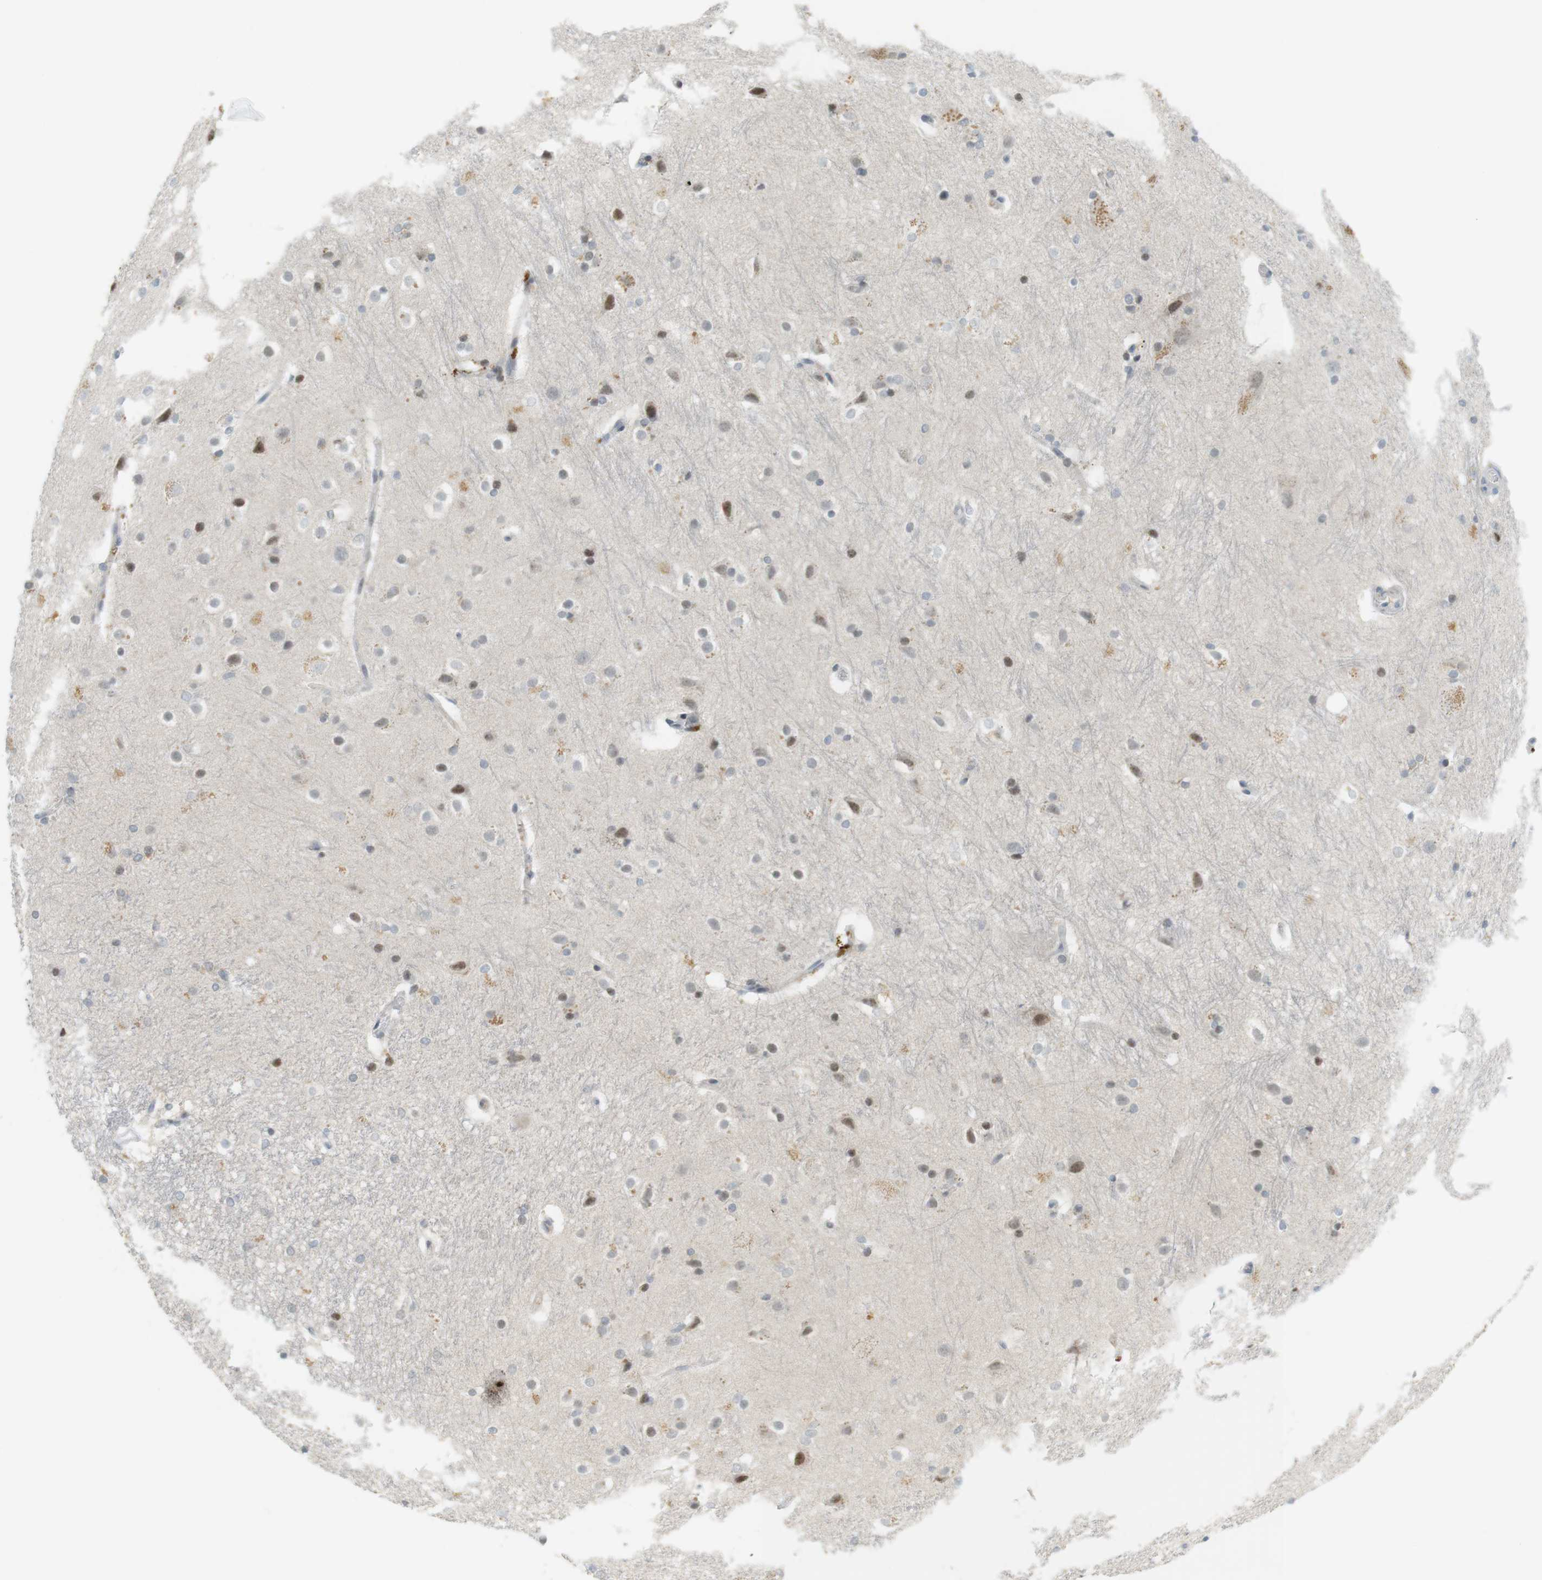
{"staining": {"intensity": "moderate", "quantity": "<25%", "location": "nuclear"}, "tissue": "hippocampus", "cell_type": "Glial cells", "image_type": "normal", "snomed": [{"axis": "morphology", "description": "Normal tissue, NOS"}, {"axis": "topography", "description": "Hippocampus"}], "caption": "High-magnification brightfield microscopy of benign hippocampus stained with DAB (3,3'-diaminobenzidine) (brown) and counterstained with hematoxylin (blue). glial cells exhibit moderate nuclear positivity is present in approximately<25% of cells.", "gene": "DMC1", "patient": {"sex": "female", "age": 19}}